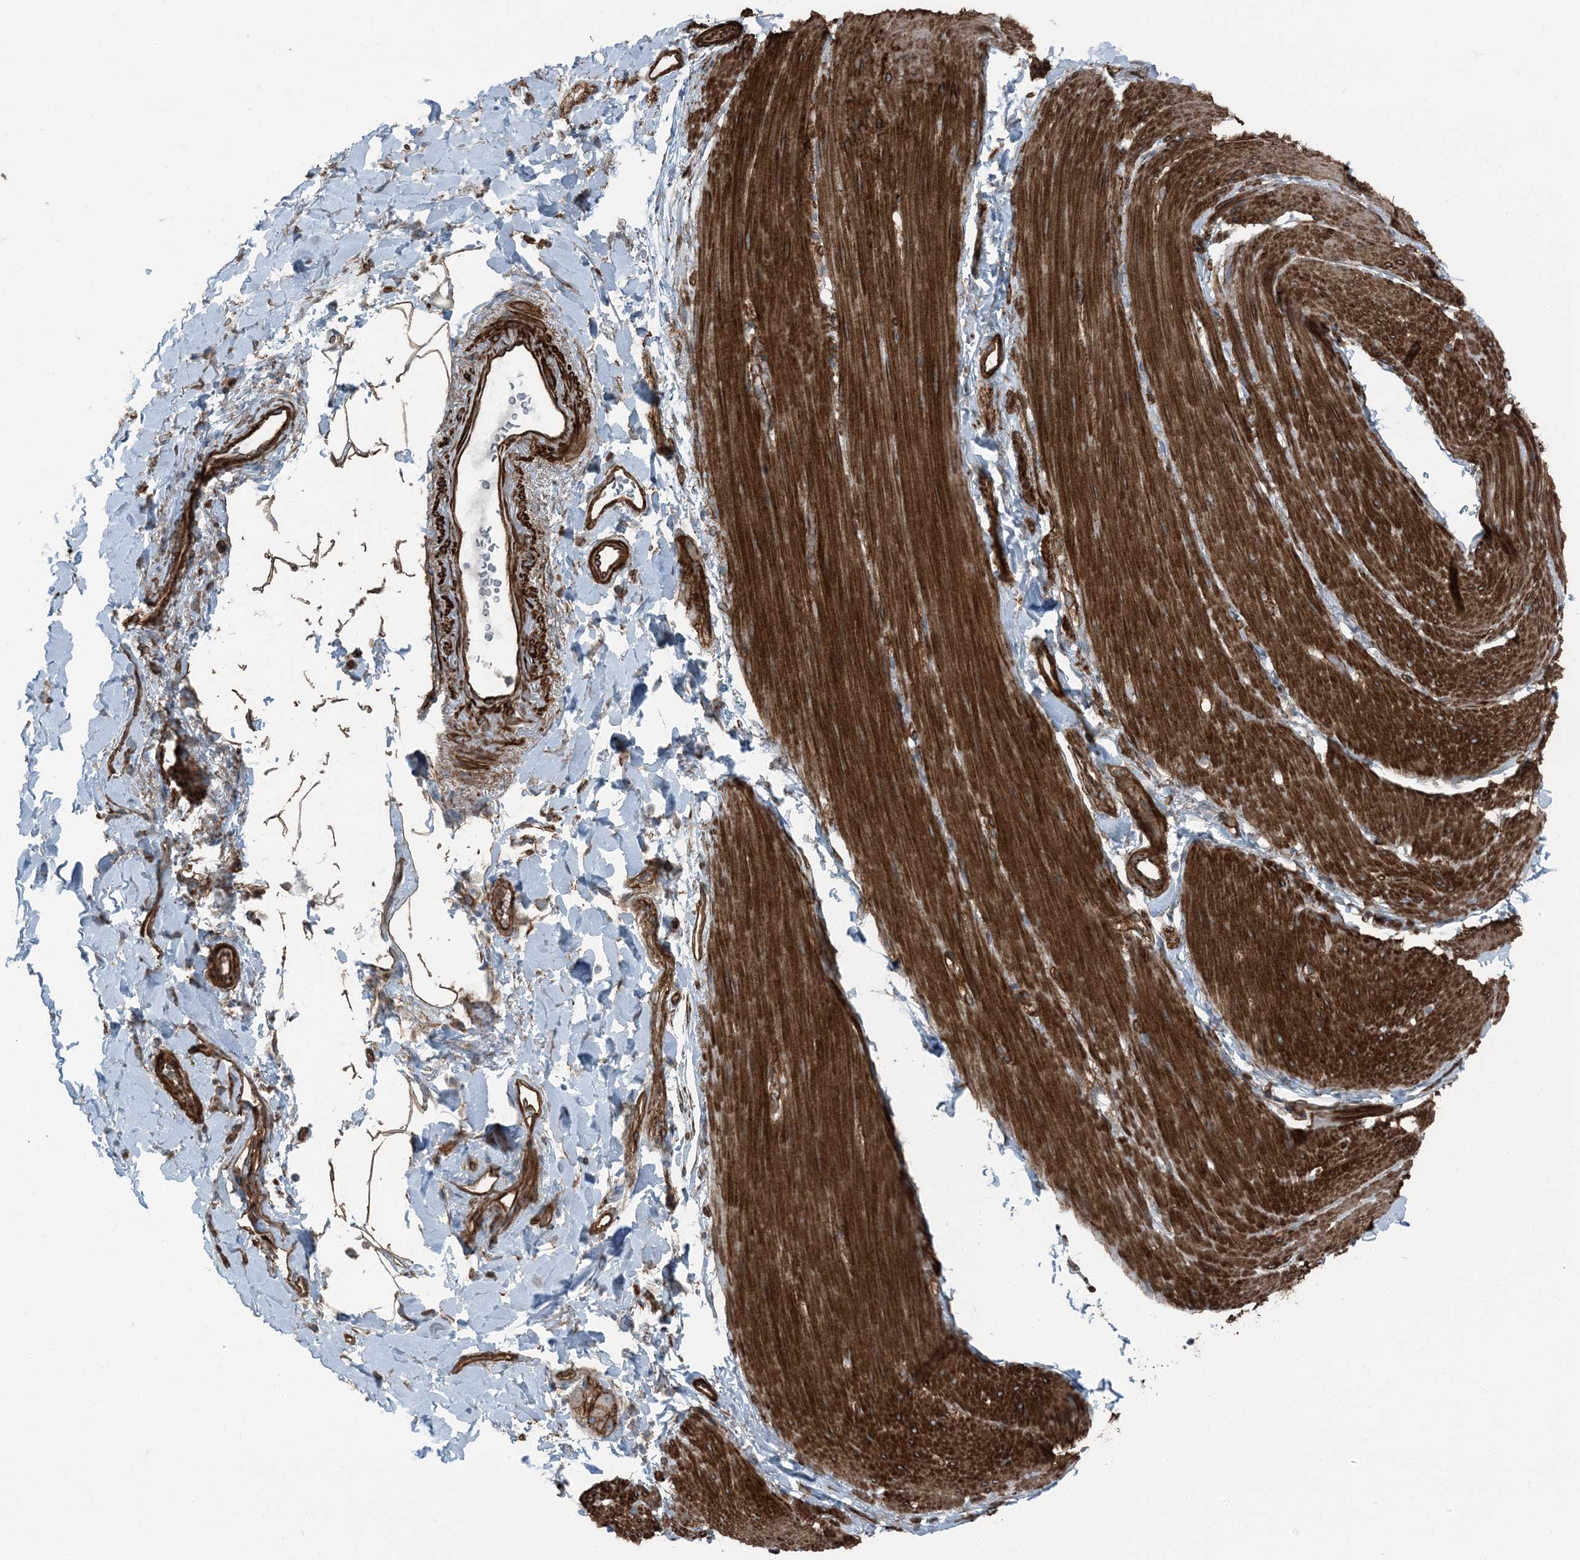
{"staining": {"intensity": "strong", "quantity": ">75%", "location": "cytoplasmic/membranous"}, "tissue": "smooth muscle", "cell_type": "Smooth muscle cells", "image_type": "normal", "snomed": [{"axis": "morphology", "description": "Normal tissue, NOS"}, {"axis": "topography", "description": "Smooth muscle"}, {"axis": "topography", "description": "Small intestine"}], "caption": "This micrograph exhibits IHC staining of benign human smooth muscle, with high strong cytoplasmic/membranous expression in approximately >75% of smooth muscle cells.", "gene": "ZFP90", "patient": {"sex": "female", "age": 84}}